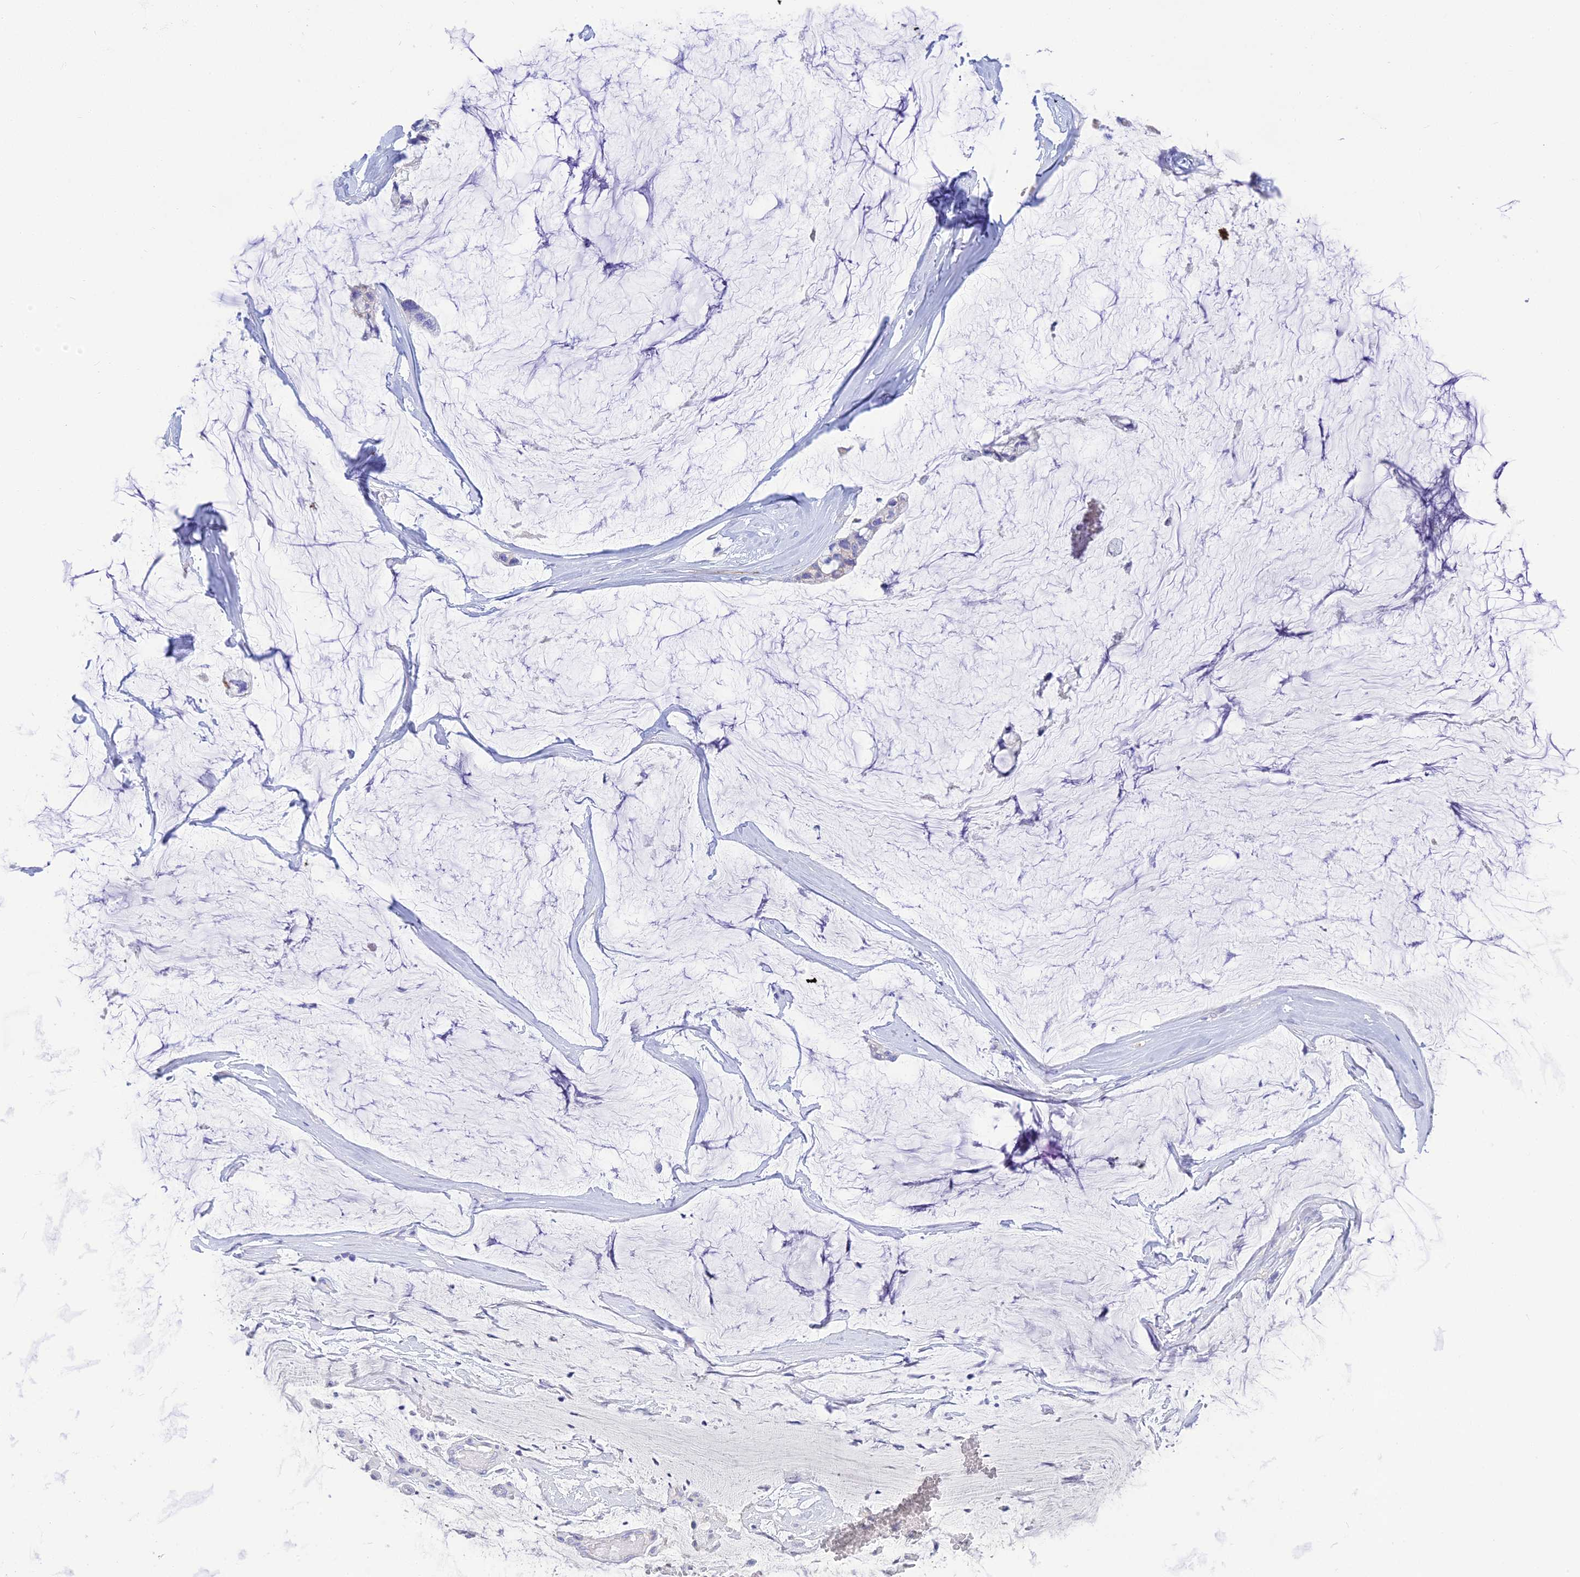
{"staining": {"intensity": "negative", "quantity": "none", "location": "none"}, "tissue": "ovarian cancer", "cell_type": "Tumor cells", "image_type": "cancer", "snomed": [{"axis": "morphology", "description": "Cystadenocarcinoma, mucinous, NOS"}, {"axis": "topography", "description": "Ovary"}], "caption": "A high-resolution image shows IHC staining of ovarian cancer (mucinous cystadenocarcinoma), which exhibits no significant expression in tumor cells. (Stains: DAB (3,3'-diaminobenzidine) IHC with hematoxylin counter stain, Microscopy: brightfield microscopy at high magnification).", "gene": "HSD17B2", "patient": {"sex": "female", "age": 39}}